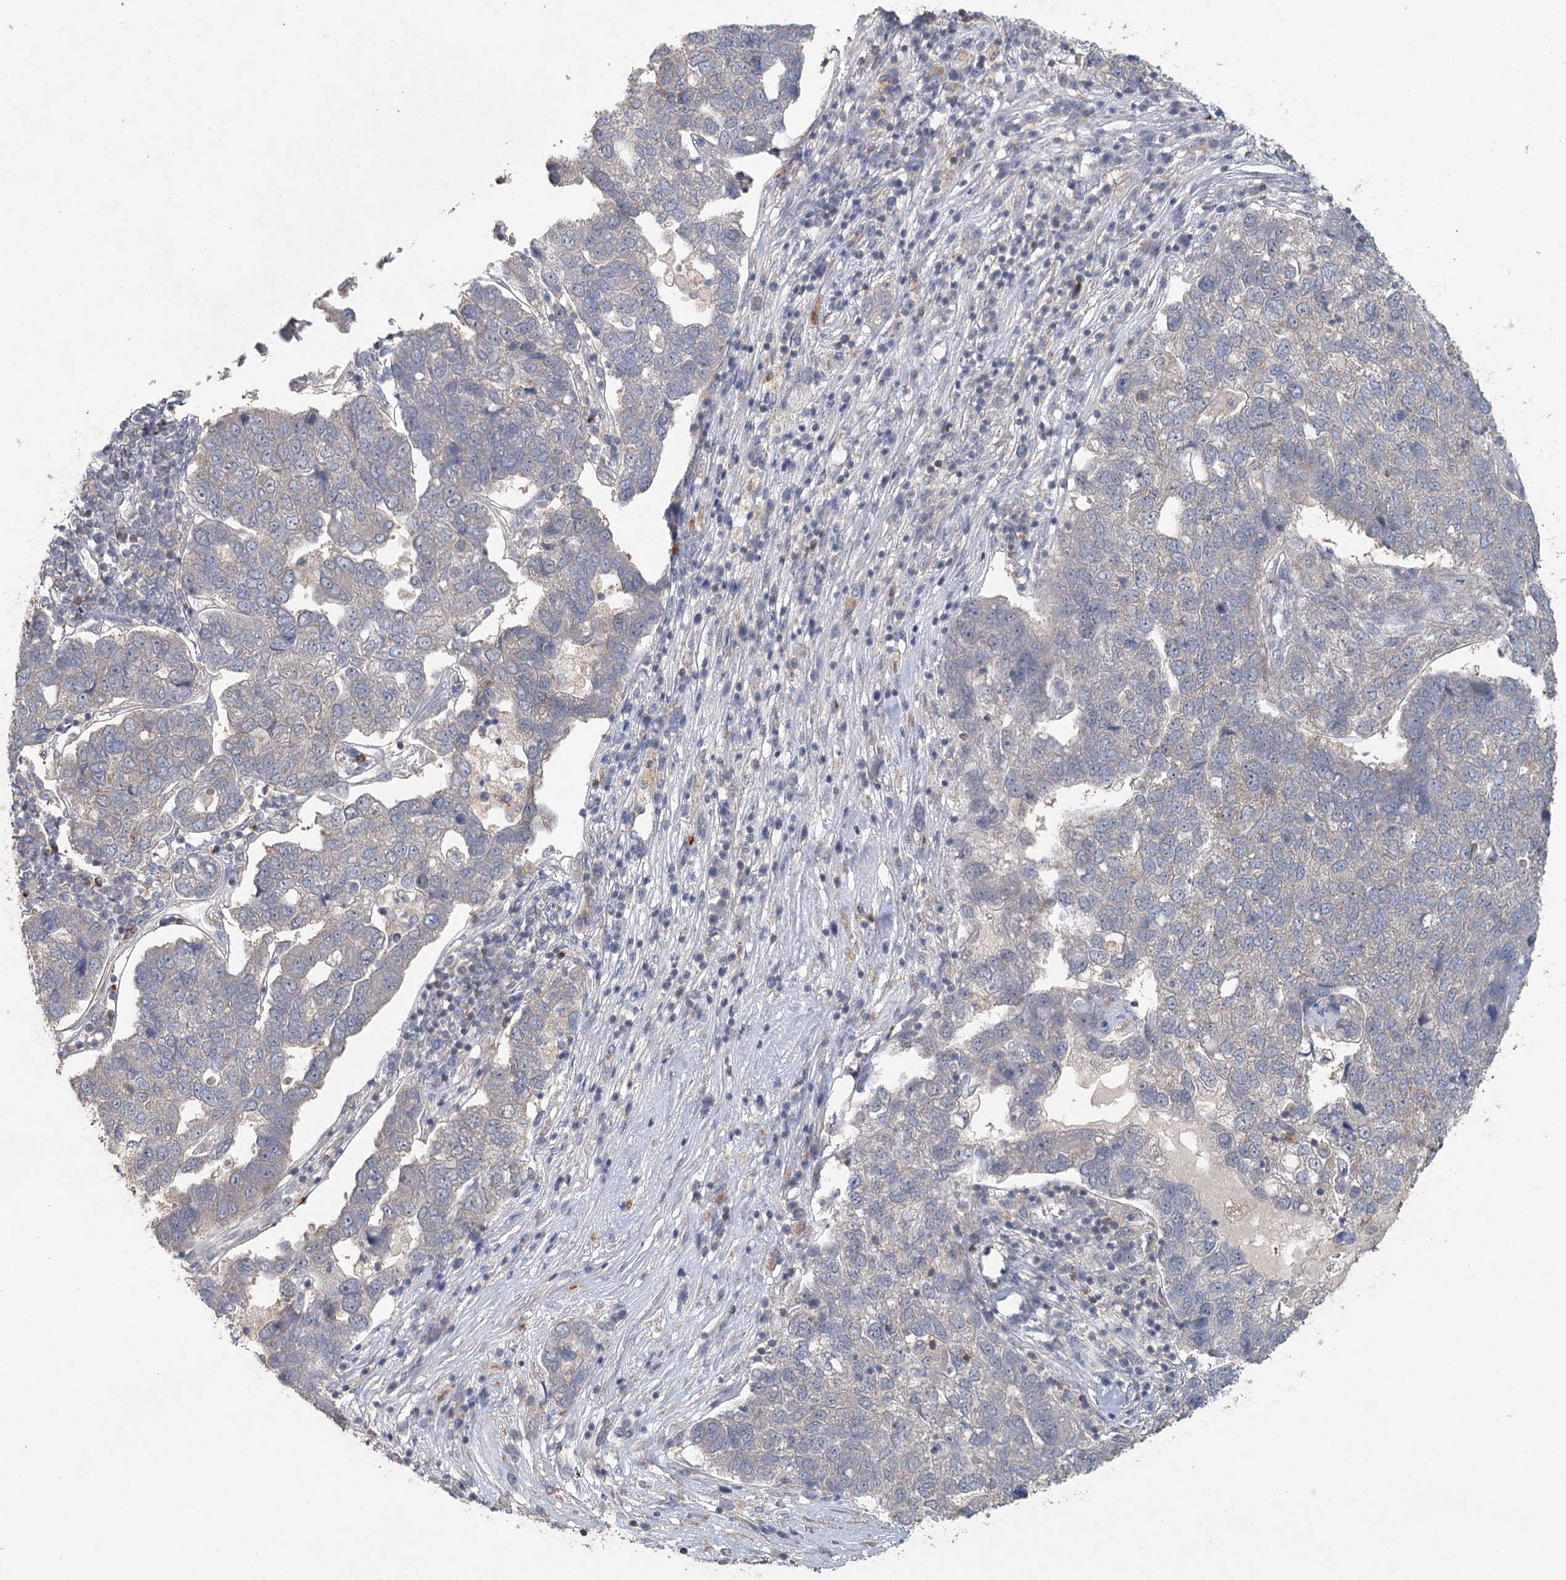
{"staining": {"intensity": "negative", "quantity": "none", "location": "none"}, "tissue": "pancreatic cancer", "cell_type": "Tumor cells", "image_type": "cancer", "snomed": [{"axis": "morphology", "description": "Adenocarcinoma, NOS"}, {"axis": "topography", "description": "Pancreas"}], "caption": "An immunohistochemistry (IHC) photomicrograph of adenocarcinoma (pancreatic) is shown. There is no staining in tumor cells of adenocarcinoma (pancreatic).", "gene": "ADK", "patient": {"sex": "female", "age": 61}}